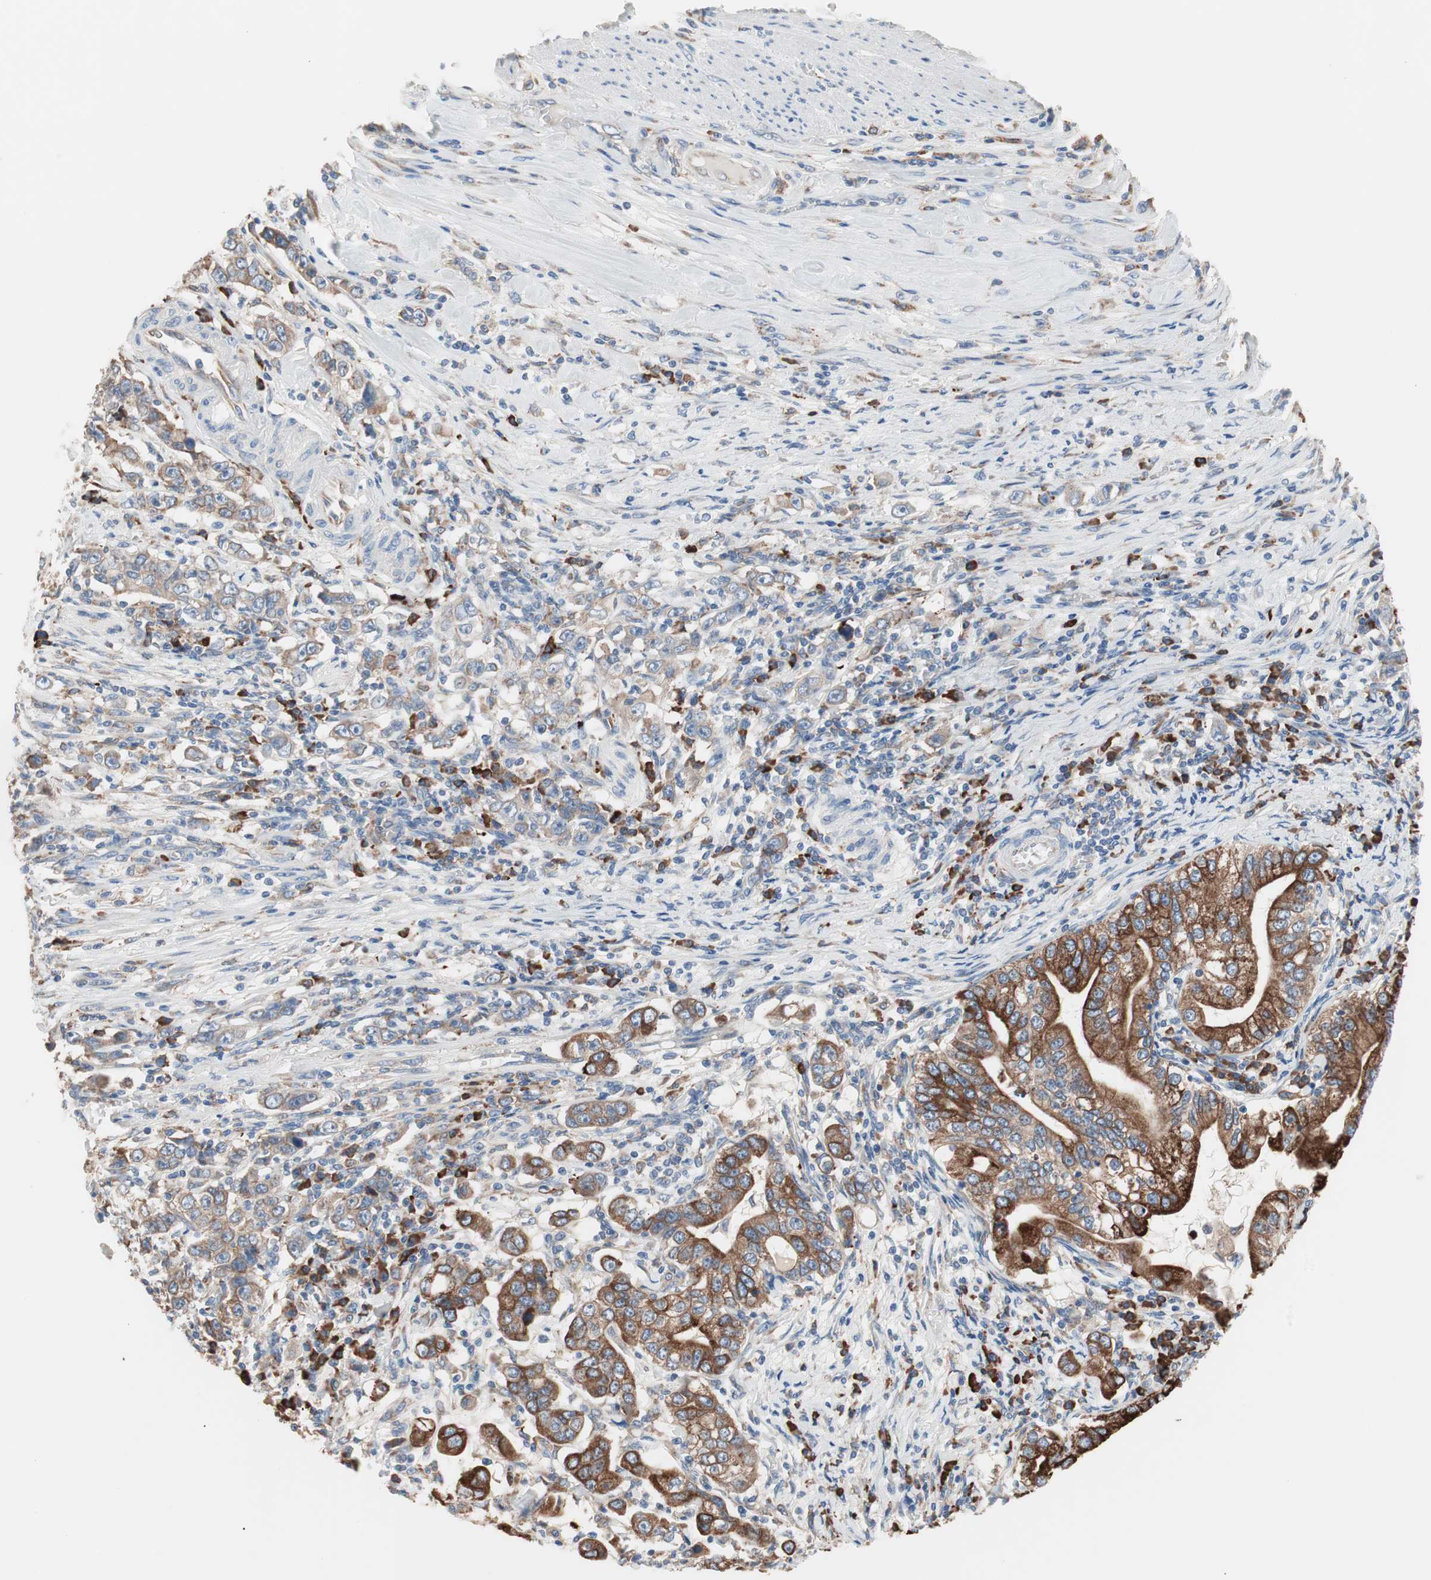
{"staining": {"intensity": "moderate", "quantity": ">75%", "location": "cytoplasmic/membranous"}, "tissue": "stomach cancer", "cell_type": "Tumor cells", "image_type": "cancer", "snomed": [{"axis": "morphology", "description": "Adenocarcinoma, NOS"}, {"axis": "topography", "description": "Stomach, lower"}], "caption": "Protein expression analysis of stomach adenocarcinoma exhibits moderate cytoplasmic/membranous expression in about >75% of tumor cells.", "gene": "SLC27A4", "patient": {"sex": "female", "age": 72}}